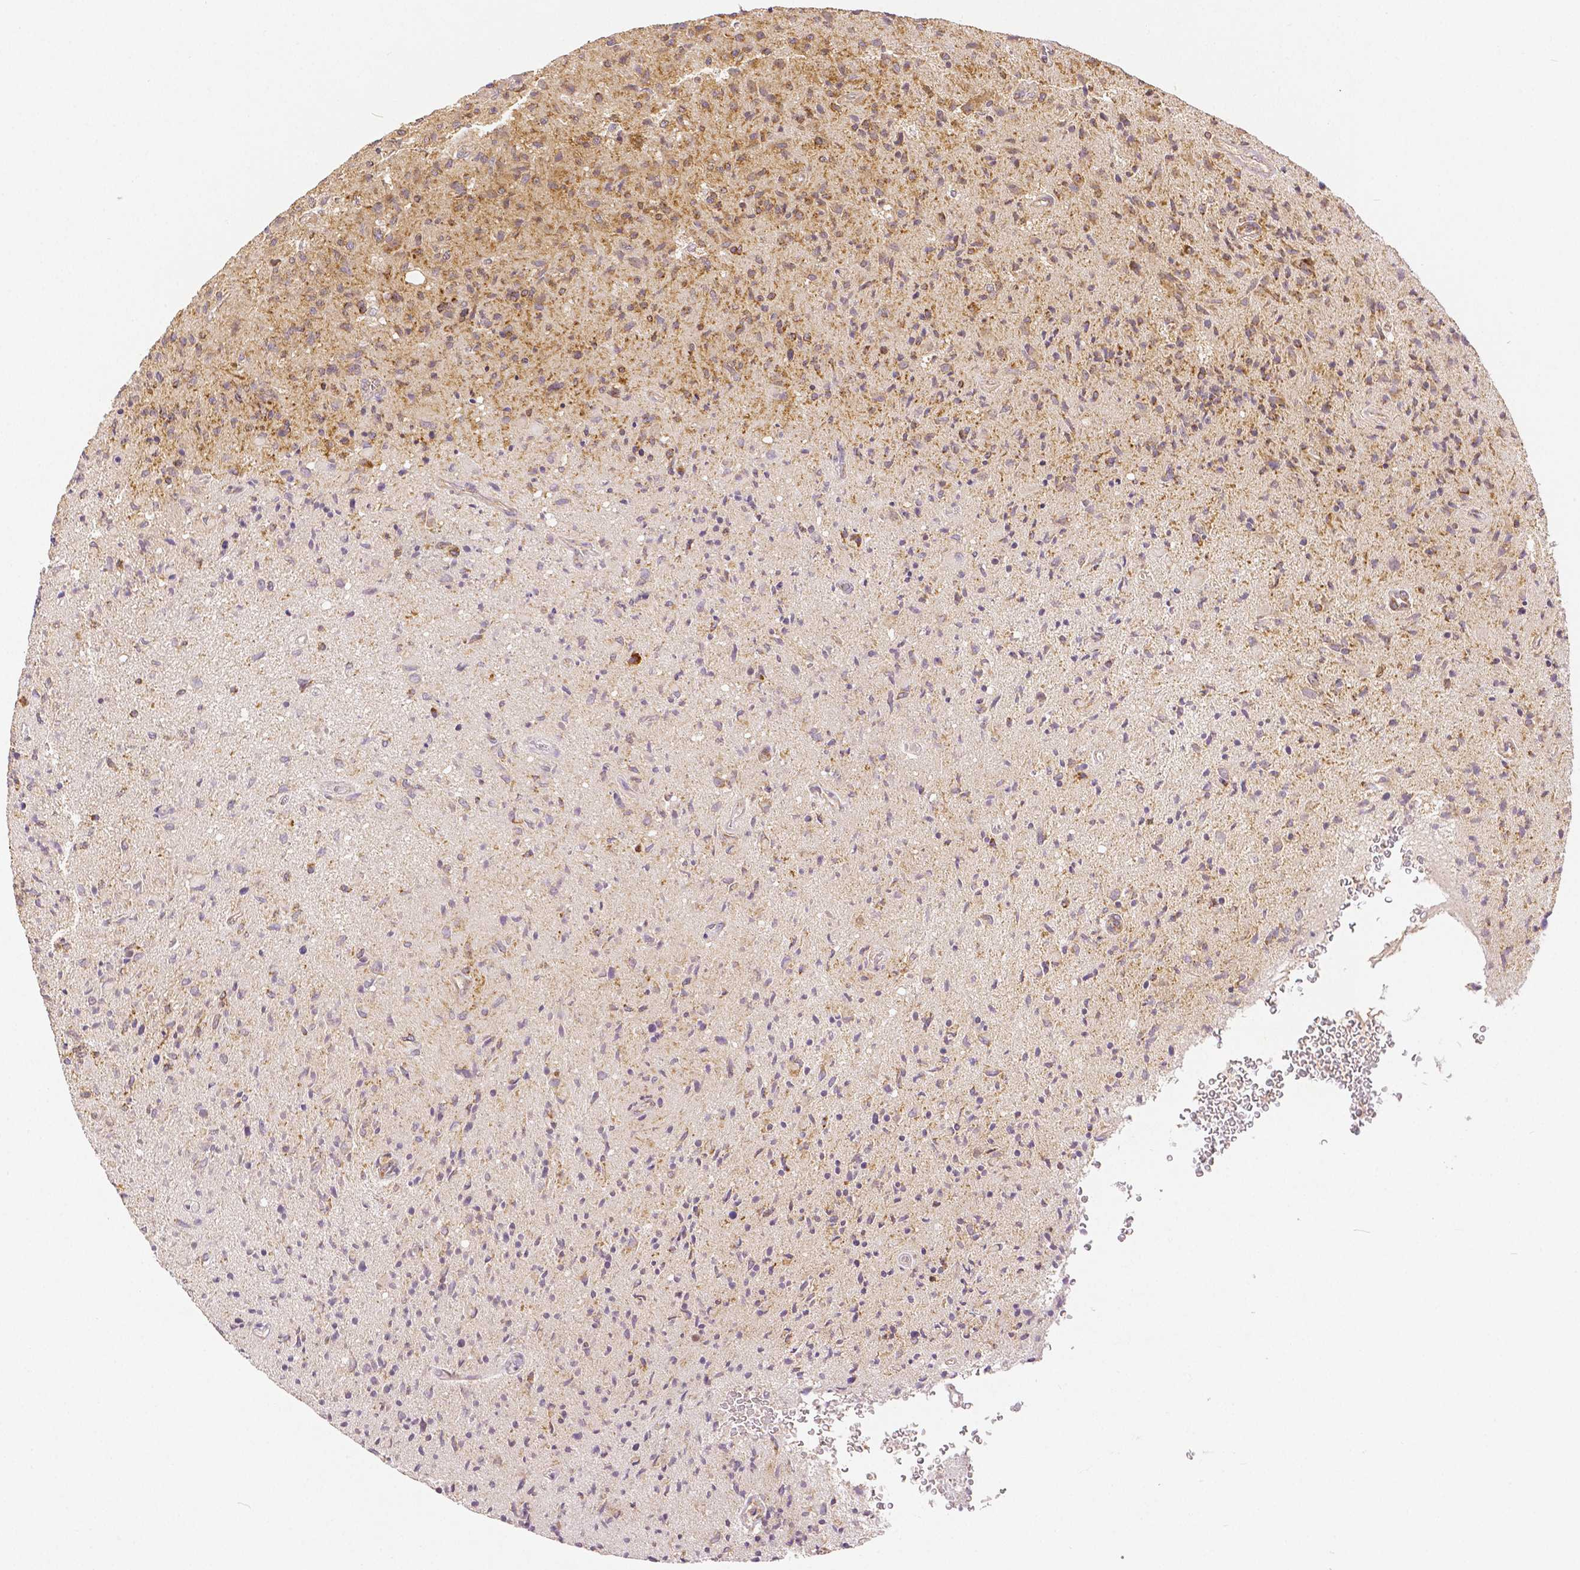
{"staining": {"intensity": "strong", "quantity": "<25%", "location": "cytoplasmic/membranous"}, "tissue": "glioma", "cell_type": "Tumor cells", "image_type": "cancer", "snomed": [{"axis": "morphology", "description": "Glioma, malignant, High grade"}, {"axis": "topography", "description": "Brain"}], "caption": "Tumor cells exhibit strong cytoplasmic/membranous expression in about <25% of cells in glioma. The staining was performed using DAB, with brown indicating positive protein expression. Nuclei are stained blue with hematoxylin.", "gene": "RHOT1", "patient": {"sex": "male", "age": 54}}